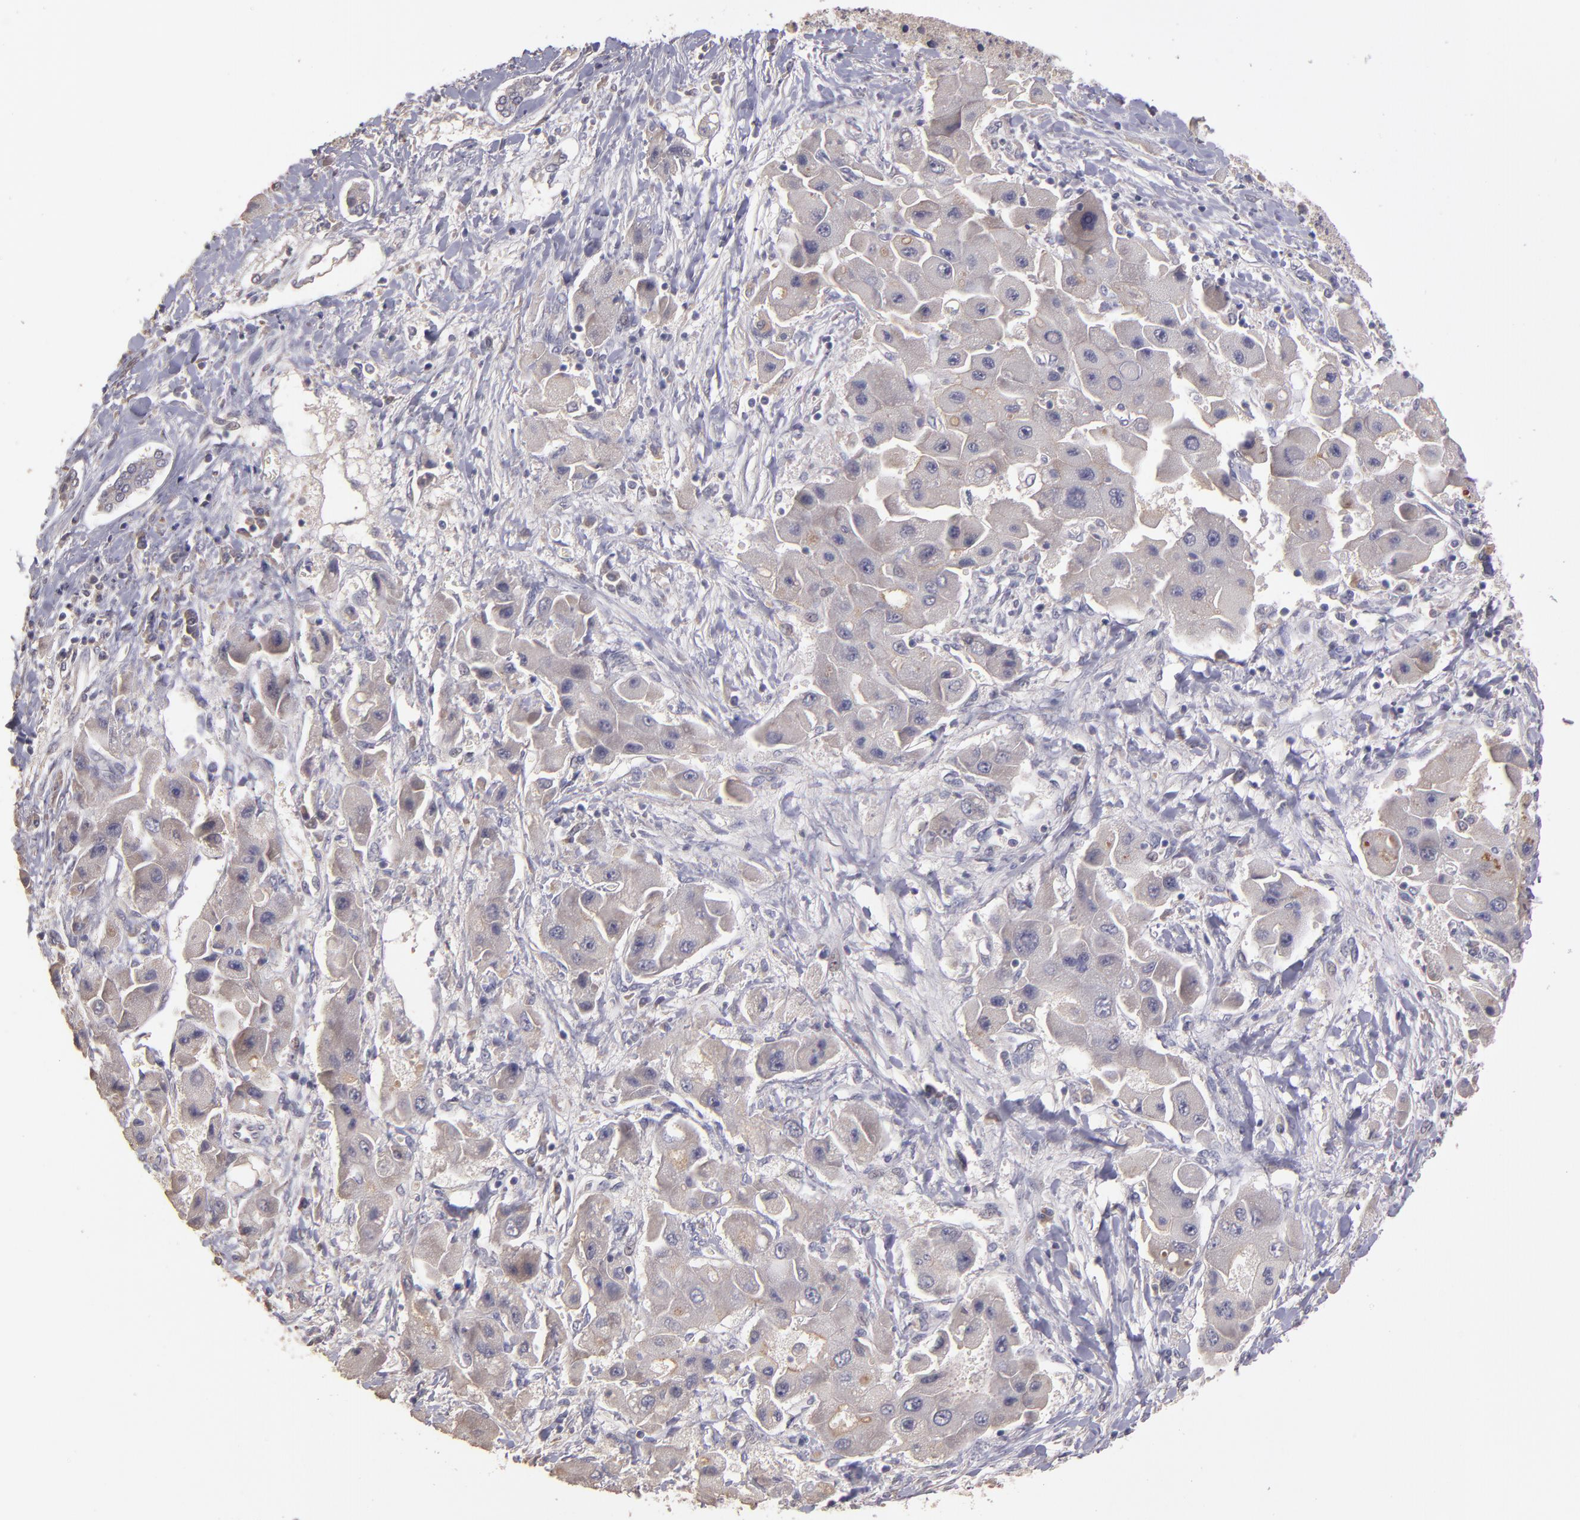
{"staining": {"intensity": "weak", "quantity": "<25%", "location": "cytoplasmic/membranous"}, "tissue": "liver cancer", "cell_type": "Tumor cells", "image_type": "cancer", "snomed": [{"axis": "morphology", "description": "Carcinoma, Hepatocellular, NOS"}, {"axis": "topography", "description": "Liver"}], "caption": "Immunohistochemistry histopathology image of neoplastic tissue: human liver cancer (hepatocellular carcinoma) stained with DAB reveals no significant protein positivity in tumor cells.", "gene": "GNAZ", "patient": {"sex": "male", "age": 24}}